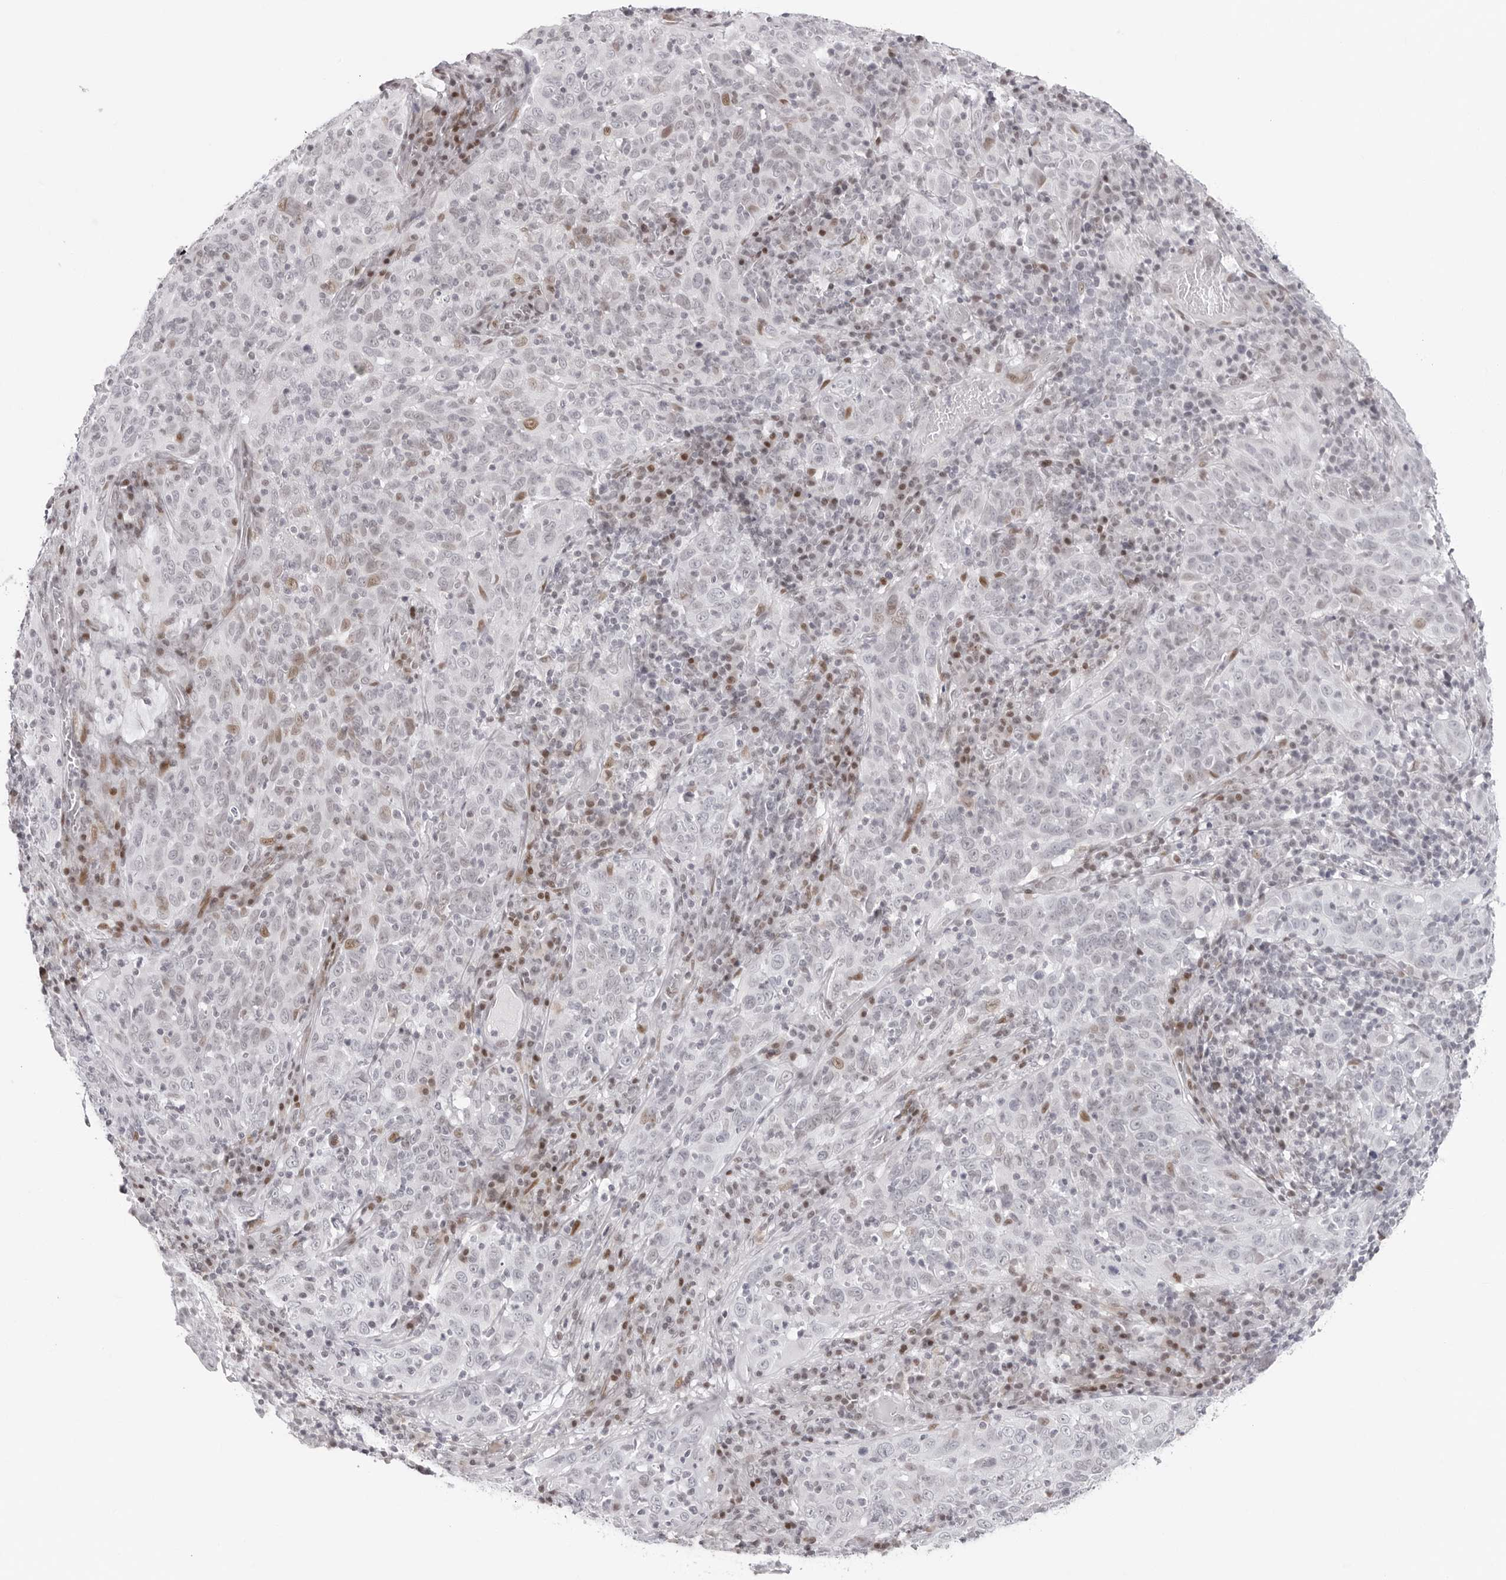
{"staining": {"intensity": "weak", "quantity": "<25%", "location": "nuclear"}, "tissue": "cervical cancer", "cell_type": "Tumor cells", "image_type": "cancer", "snomed": [{"axis": "morphology", "description": "Squamous cell carcinoma, NOS"}, {"axis": "topography", "description": "Cervix"}], "caption": "IHC photomicrograph of neoplastic tissue: cervical cancer (squamous cell carcinoma) stained with DAB (3,3'-diaminobenzidine) demonstrates no significant protein staining in tumor cells.", "gene": "NTPCR", "patient": {"sex": "female", "age": 46}}